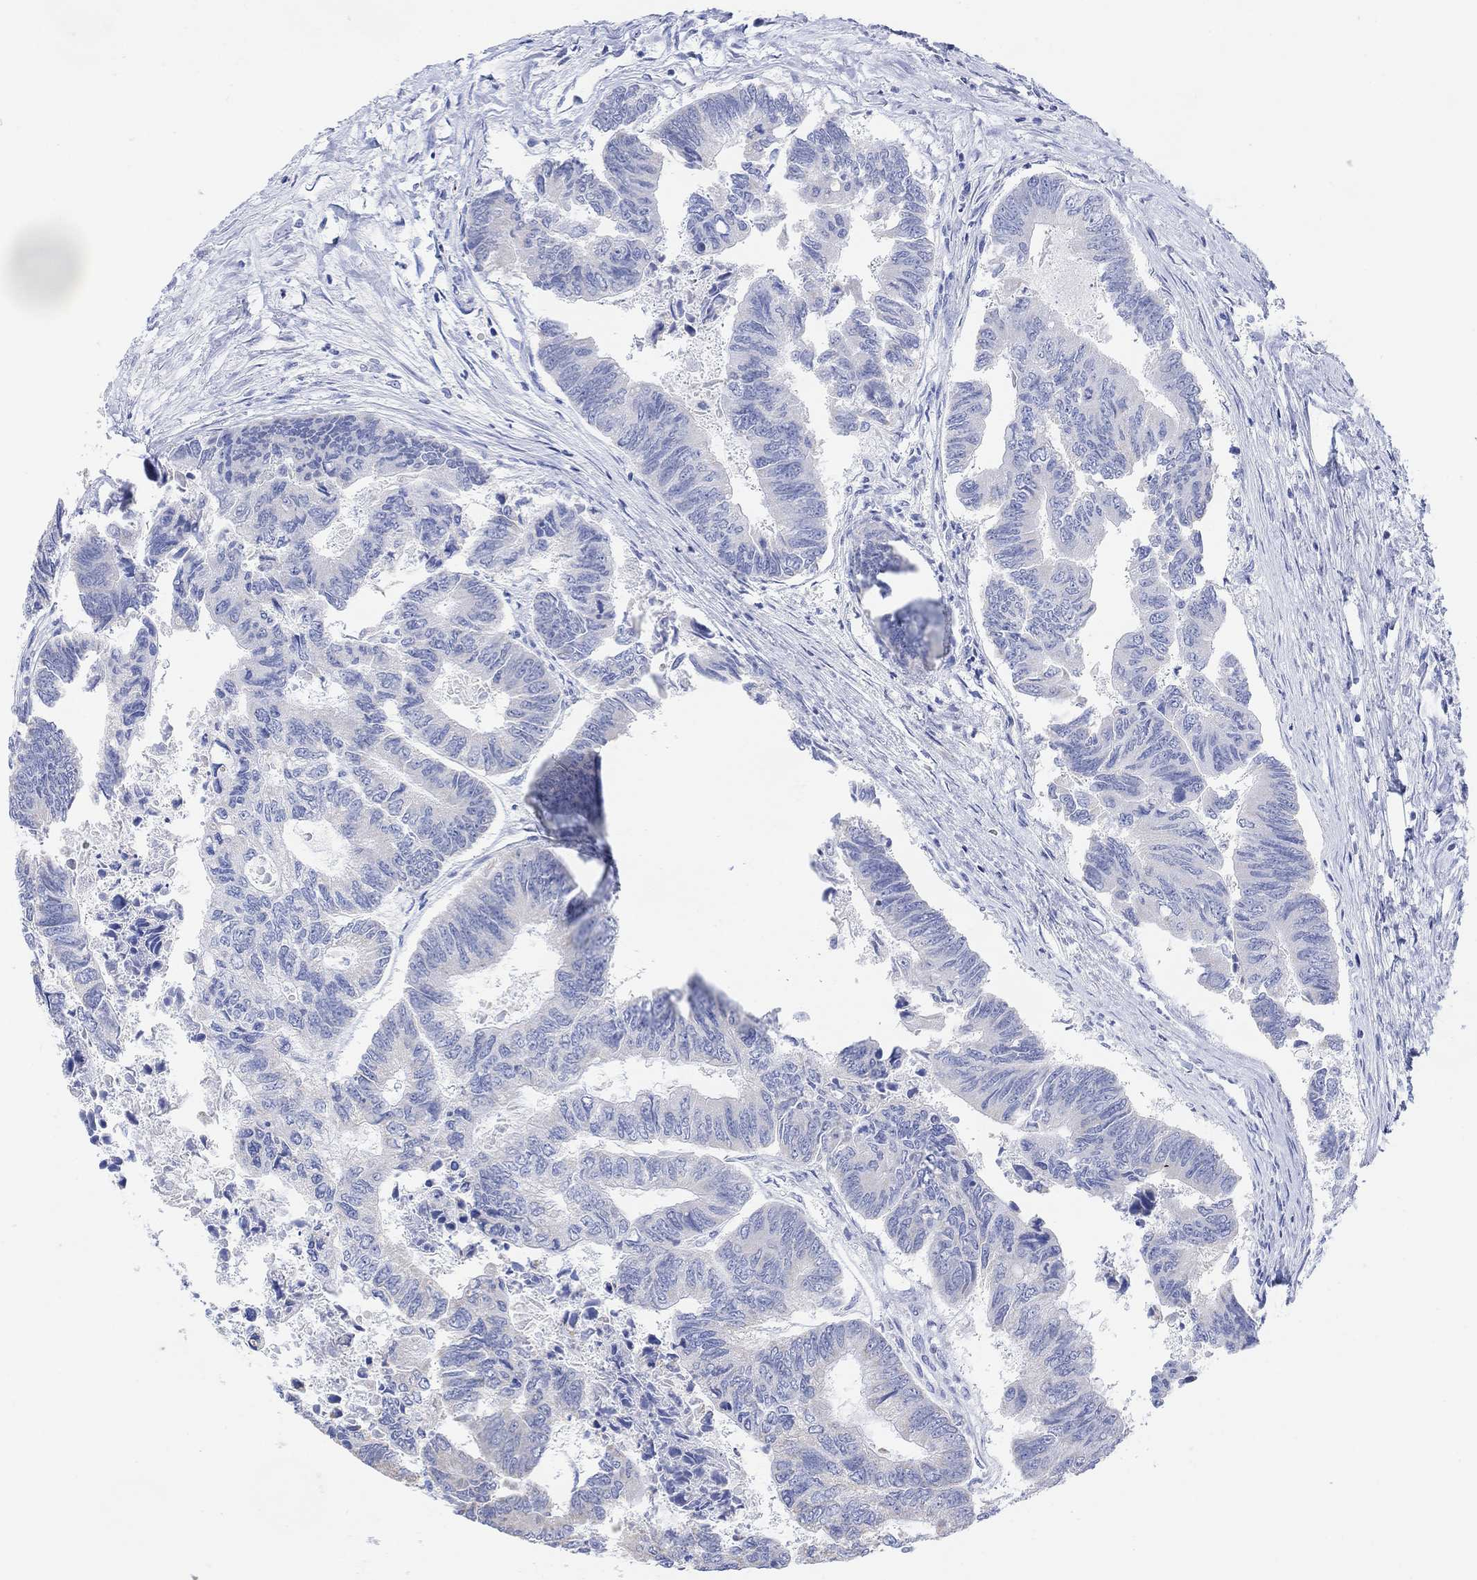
{"staining": {"intensity": "negative", "quantity": "none", "location": "none"}, "tissue": "colorectal cancer", "cell_type": "Tumor cells", "image_type": "cancer", "snomed": [{"axis": "morphology", "description": "Adenocarcinoma, NOS"}, {"axis": "topography", "description": "Colon"}], "caption": "Tumor cells are negative for brown protein staining in colorectal adenocarcinoma. (DAB immunohistochemistry (IHC), high magnification).", "gene": "SYT12", "patient": {"sex": "female", "age": 65}}